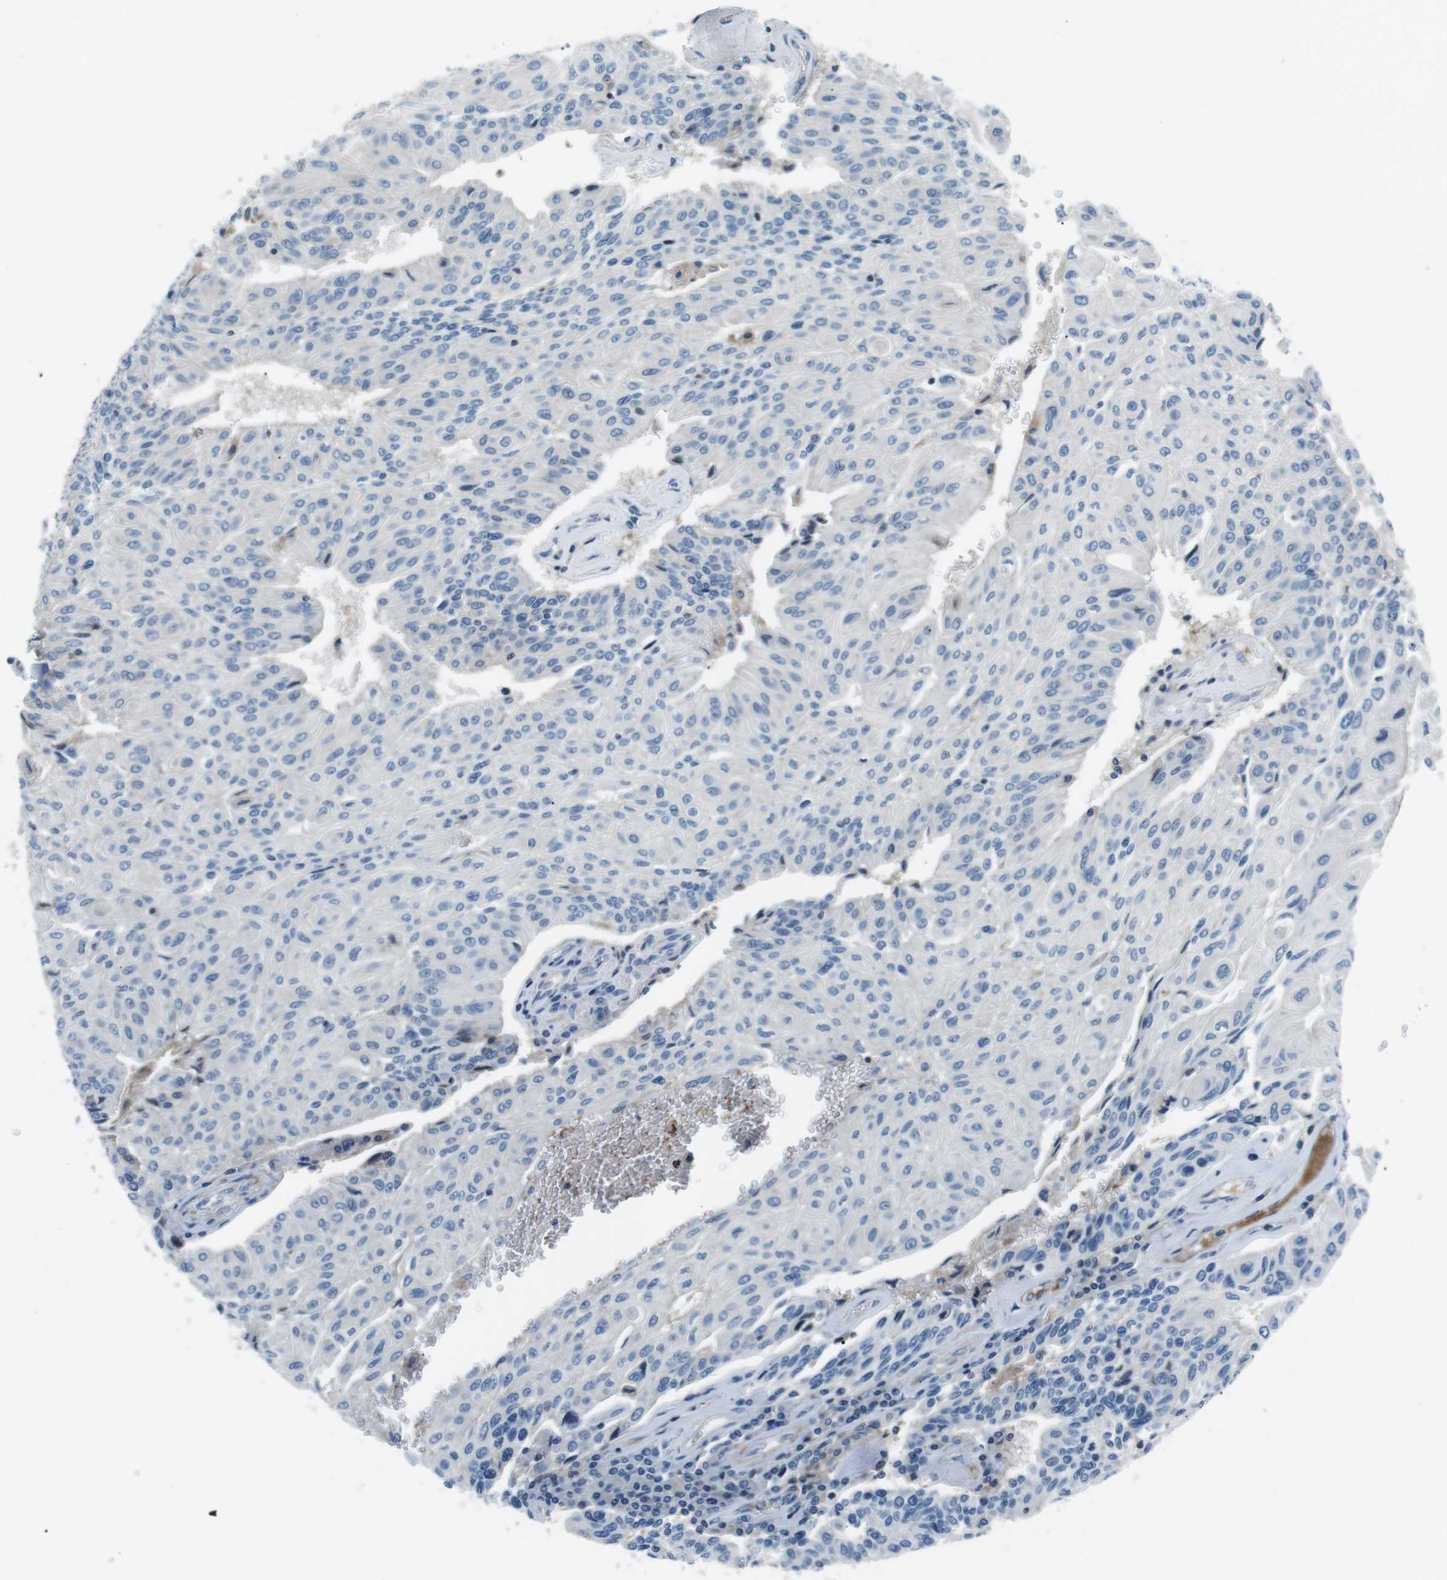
{"staining": {"intensity": "negative", "quantity": "none", "location": "none"}, "tissue": "urothelial cancer", "cell_type": "Tumor cells", "image_type": "cancer", "snomed": [{"axis": "morphology", "description": "Urothelial carcinoma, High grade"}, {"axis": "topography", "description": "Urinary bladder"}], "caption": "High power microscopy image of an immunohistochemistry (IHC) histopathology image of high-grade urothelial carcinoma, revealing no significant positivity in tumor cells.", "gene": "ARVCF", "patient": {"sex": "male", "age": 66}}